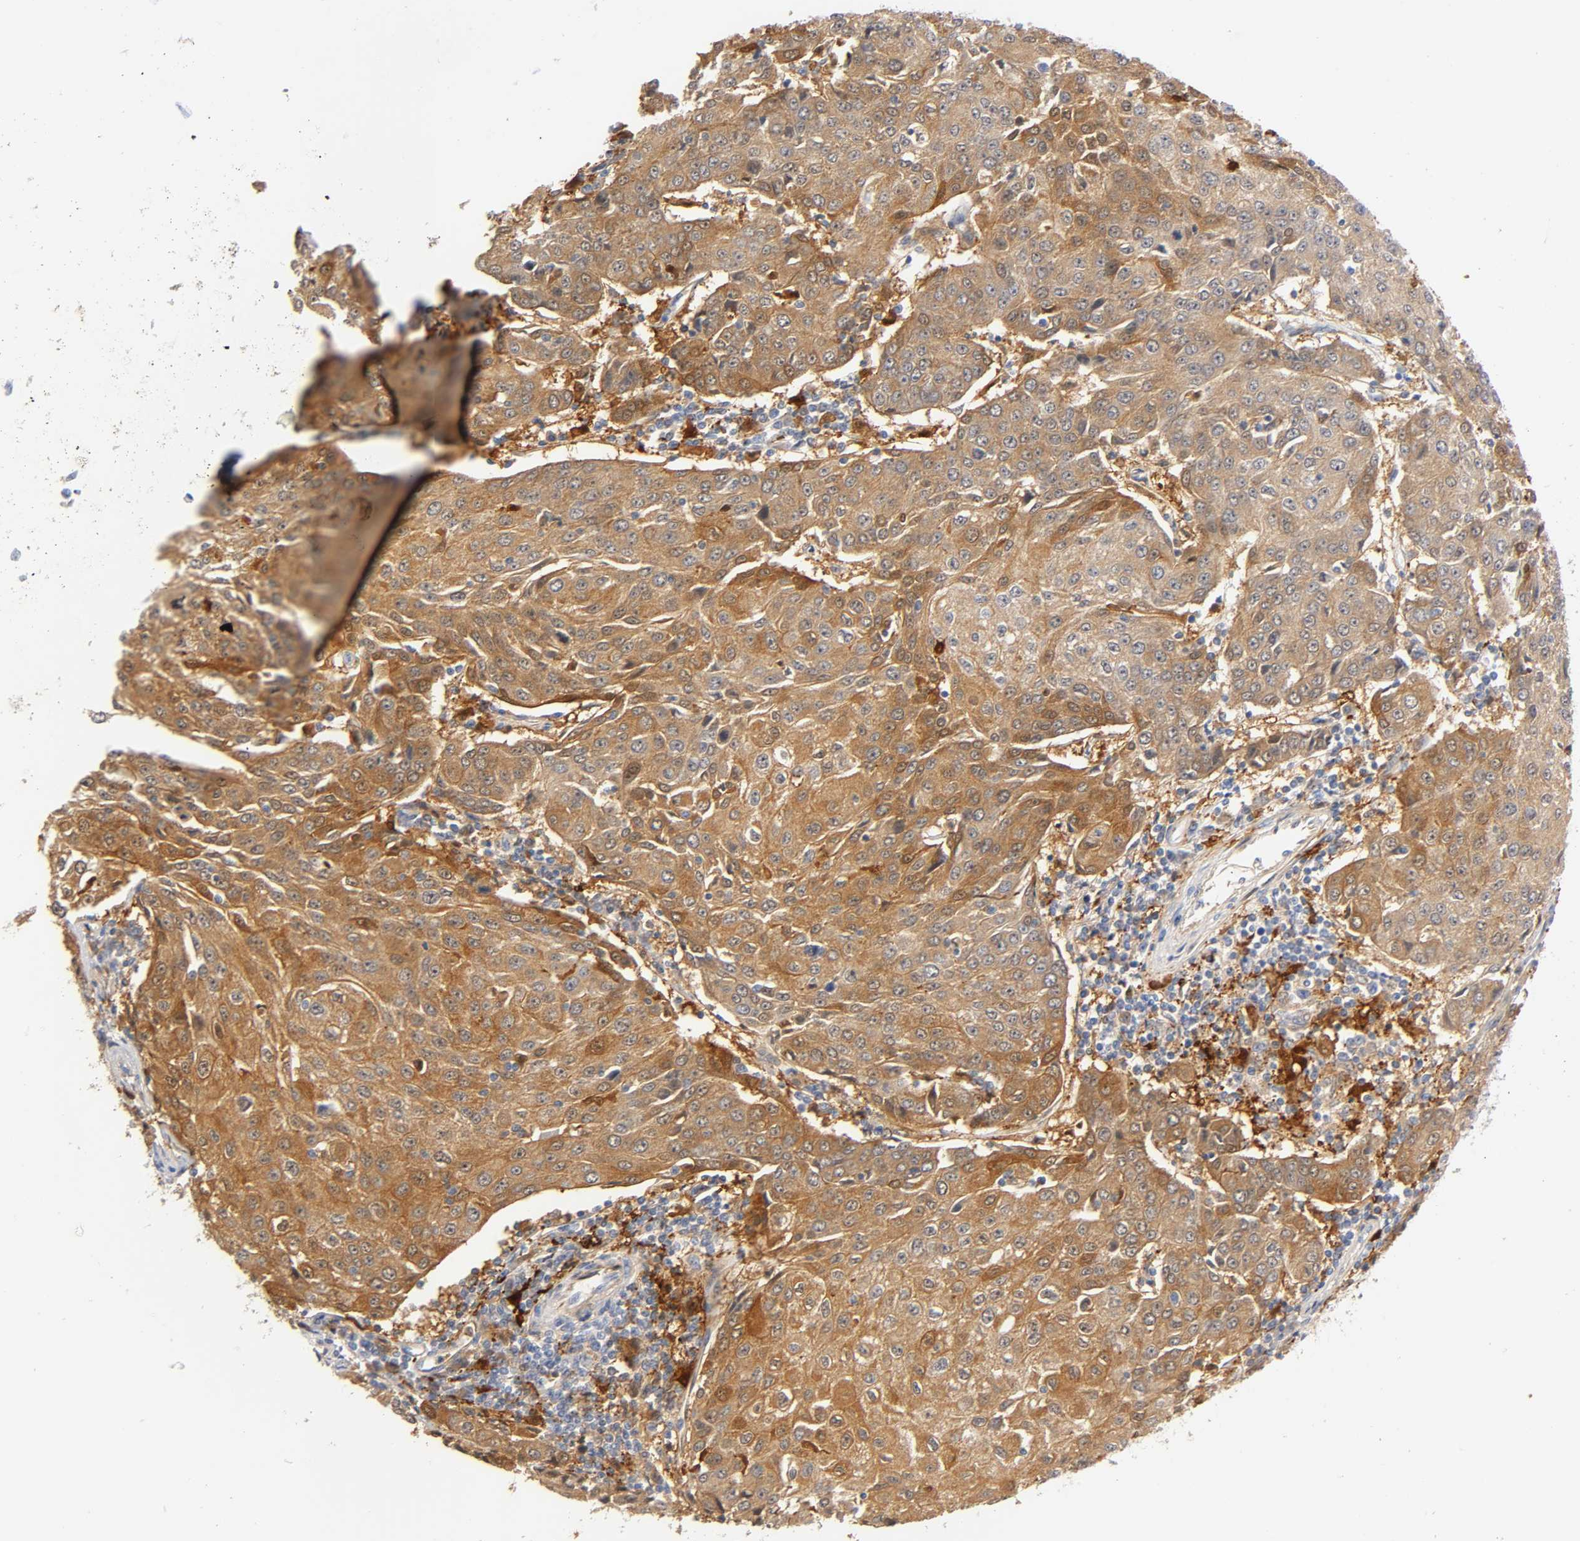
{"staining": {"intensity": "moderate", "quantity": ">75%", "location": "cytoplasmic/membranous"}, "tissue": "urothelial cancer", "cell_type": "Tumor cells", "image_type": "cancer", "snomed": [{"axis": "morphology", "description": "Urothelial carcinoma, High grade"}, {"axis": "topography", "description": "Urinary bladder"}], "caption": "High-power microscopy captured an IHC micrograph of urothelial cancer, revealing moderate cytoplasmic/membranous staining in about >75% of tumor cells.", "gene": "IL18", "patient": {"sex": "female", "age": 85}}